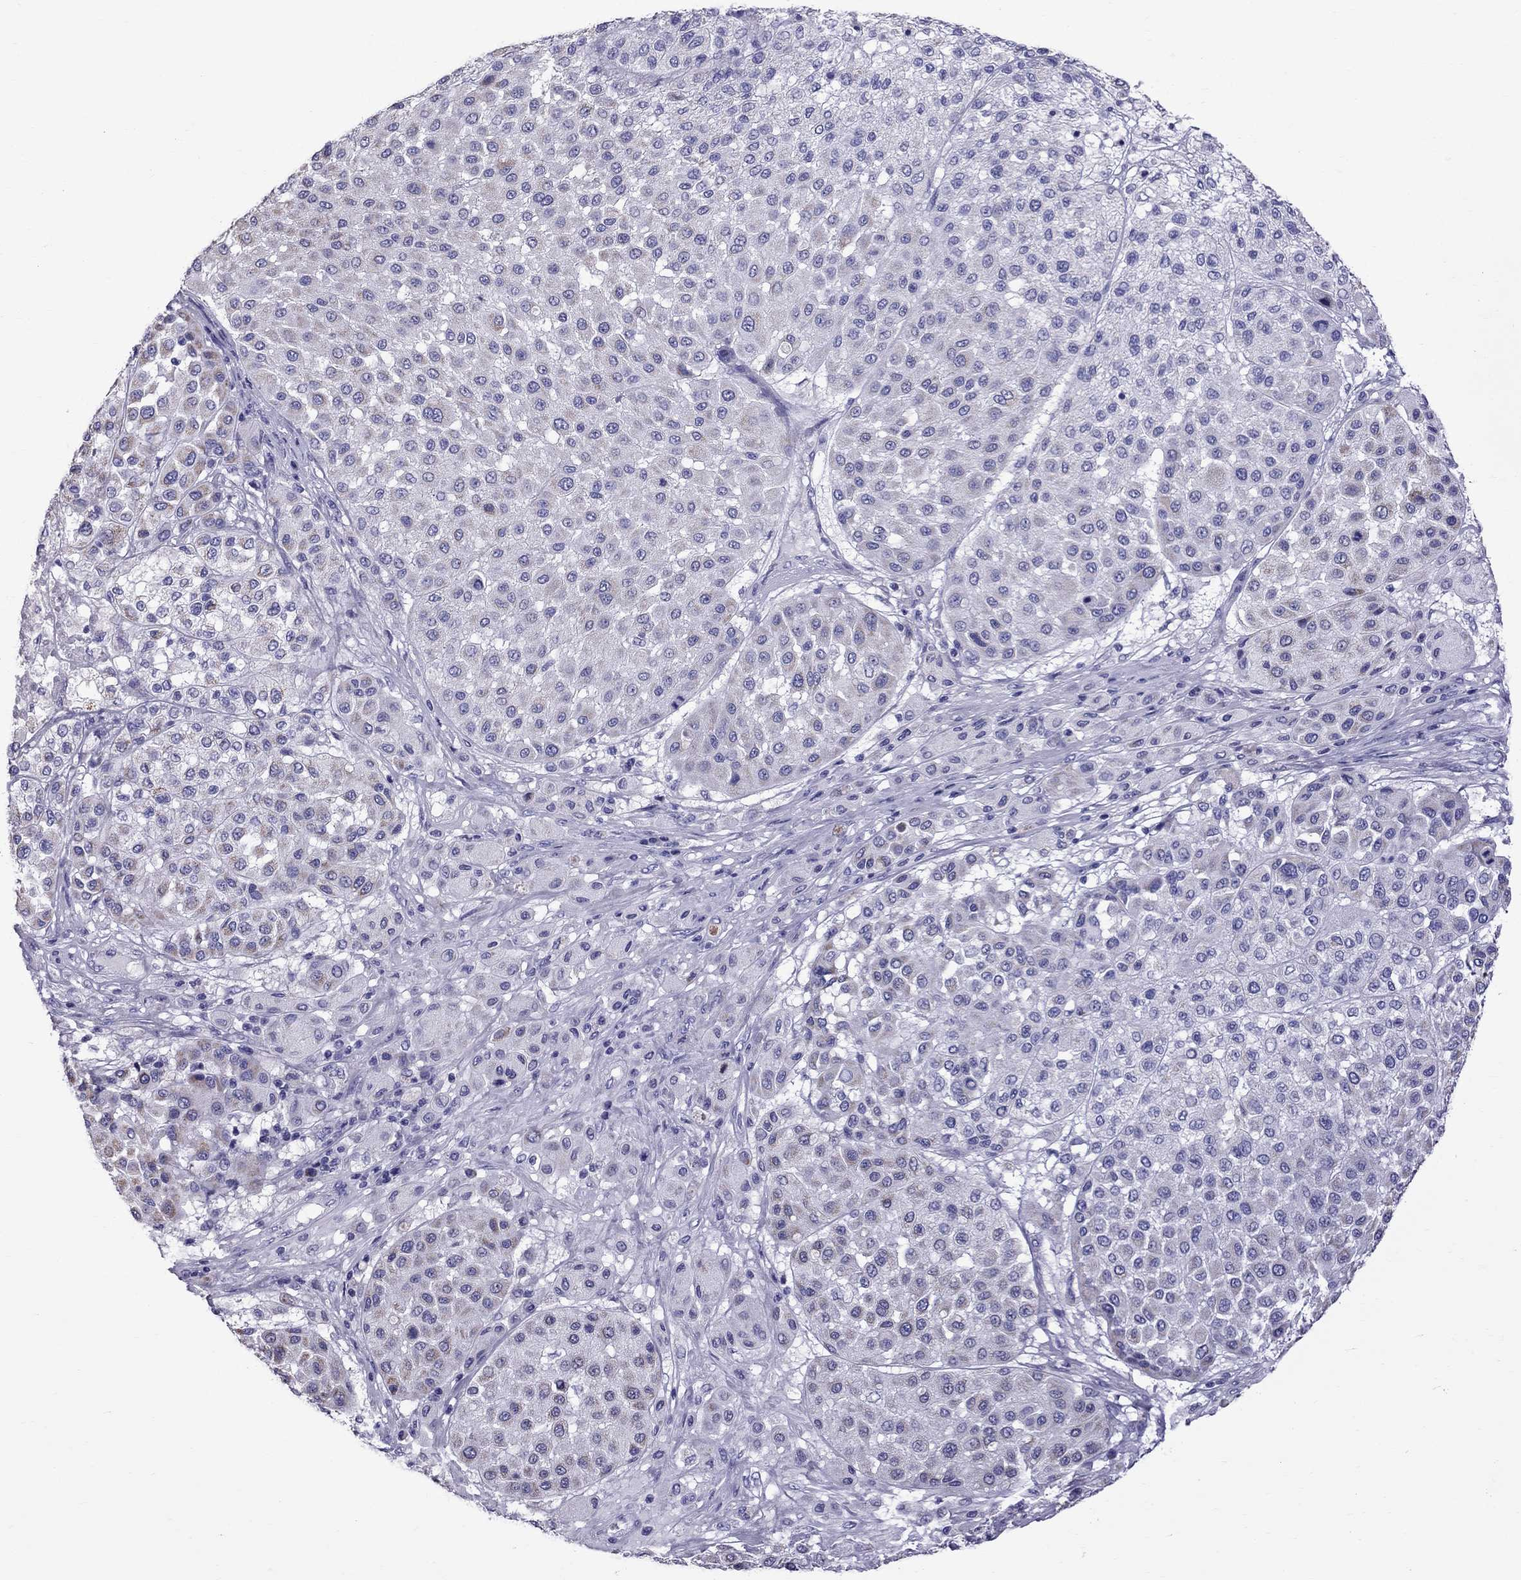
{"staining": {"intensity": "moderate", "quantity": "<25%", "location": "cytoplasmic/membranous"}, "tissue": "melanoma", "cell_type": "Tumor cells", "image_type": "cancer", "snomed": [{"axis": "morphology", "description": "Malignant melanoma, Metastatic site"}, {"axis": "topography", "description": "Smooth muscle"}], "caption": "Malignant melanoma (metastatic site) stained for a protein shows moderate cytoplasmic/membranous positivity in tumor cells.", "gene": "TTLL13", "patient": {"sex": "male", "age": 41}}